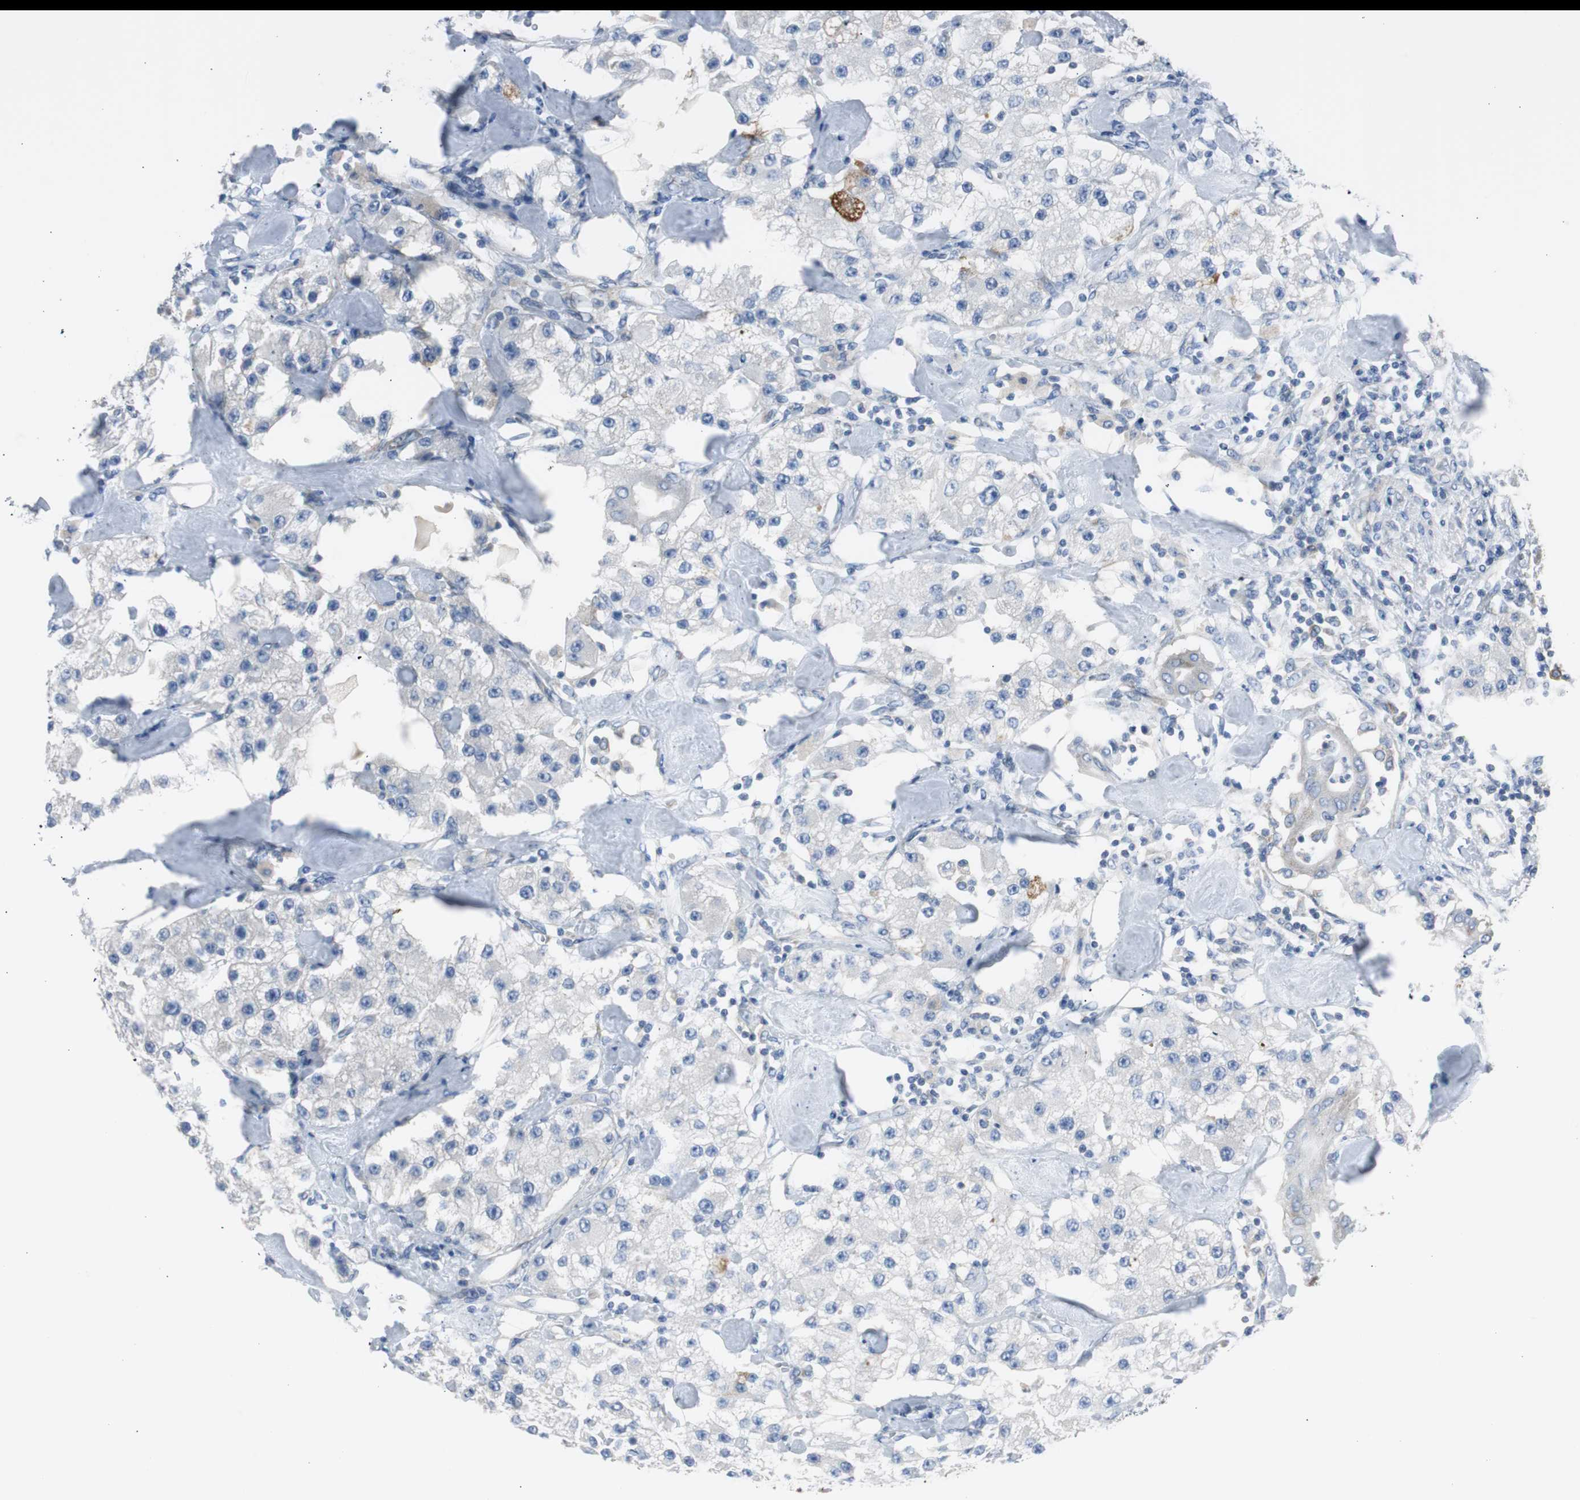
{"staining": {"intensity": "negative", "quantity": "none", "location": "none"}, "tissue": "carcinoid", "cell_type": "Tumor cells", "image_type": "cancer", "snomed": [{"axis": "morphology", "description": "Carcinoid, malignant, NOS"}, {"axis": "topography", "description": "Pancreas"}], "caption": "The histopathology image displays no staining of tumor cells in carcinoid.", "gene": "RPS12", "patient": {"sex": "male", "age": 41}}